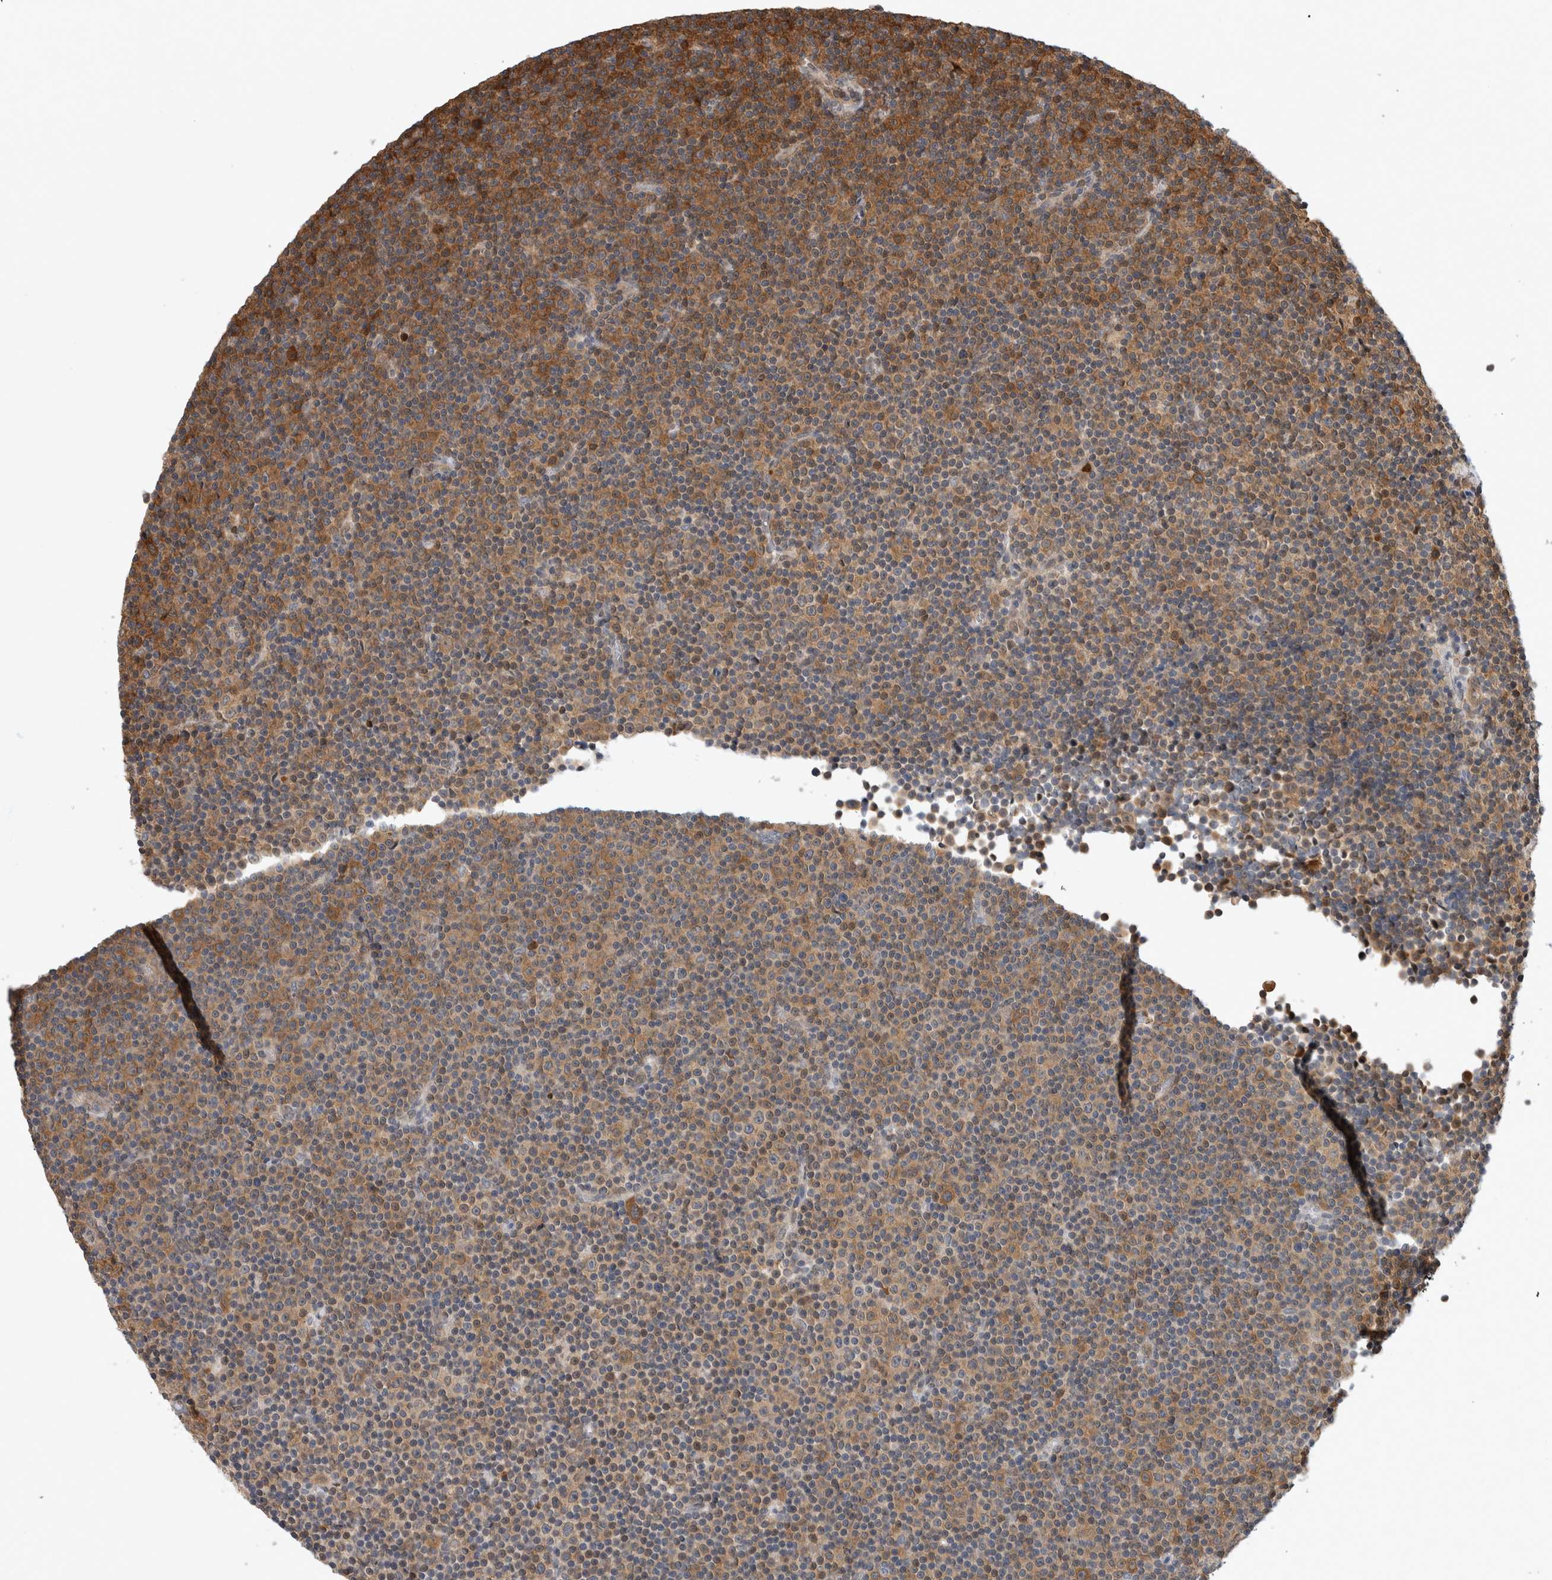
{"staining": {"intensity": "moderate", "quantity": "25%-75%", "location": "cytoplasmic/membranous"}, "tissue": "lymphoma", "cell_type": "Tumor cells", "image_type": "cancer", "snomed": [{"axis": "morphology", "description": "Malignant lymphoma, non-Hodgkin's type, Low grade"}, {"axis": "topography", "description": "Lymph node"}], "caption": "DAB (3,3'-diaminobenzidine) immunohistochemical staining of human lymphoma shows moderate cytoplasmic/membranous protein expression in approximately 25%-75% of tumor cells.", "gene": "ASTN2", "patient": {"sex": "female", "age": 67}}